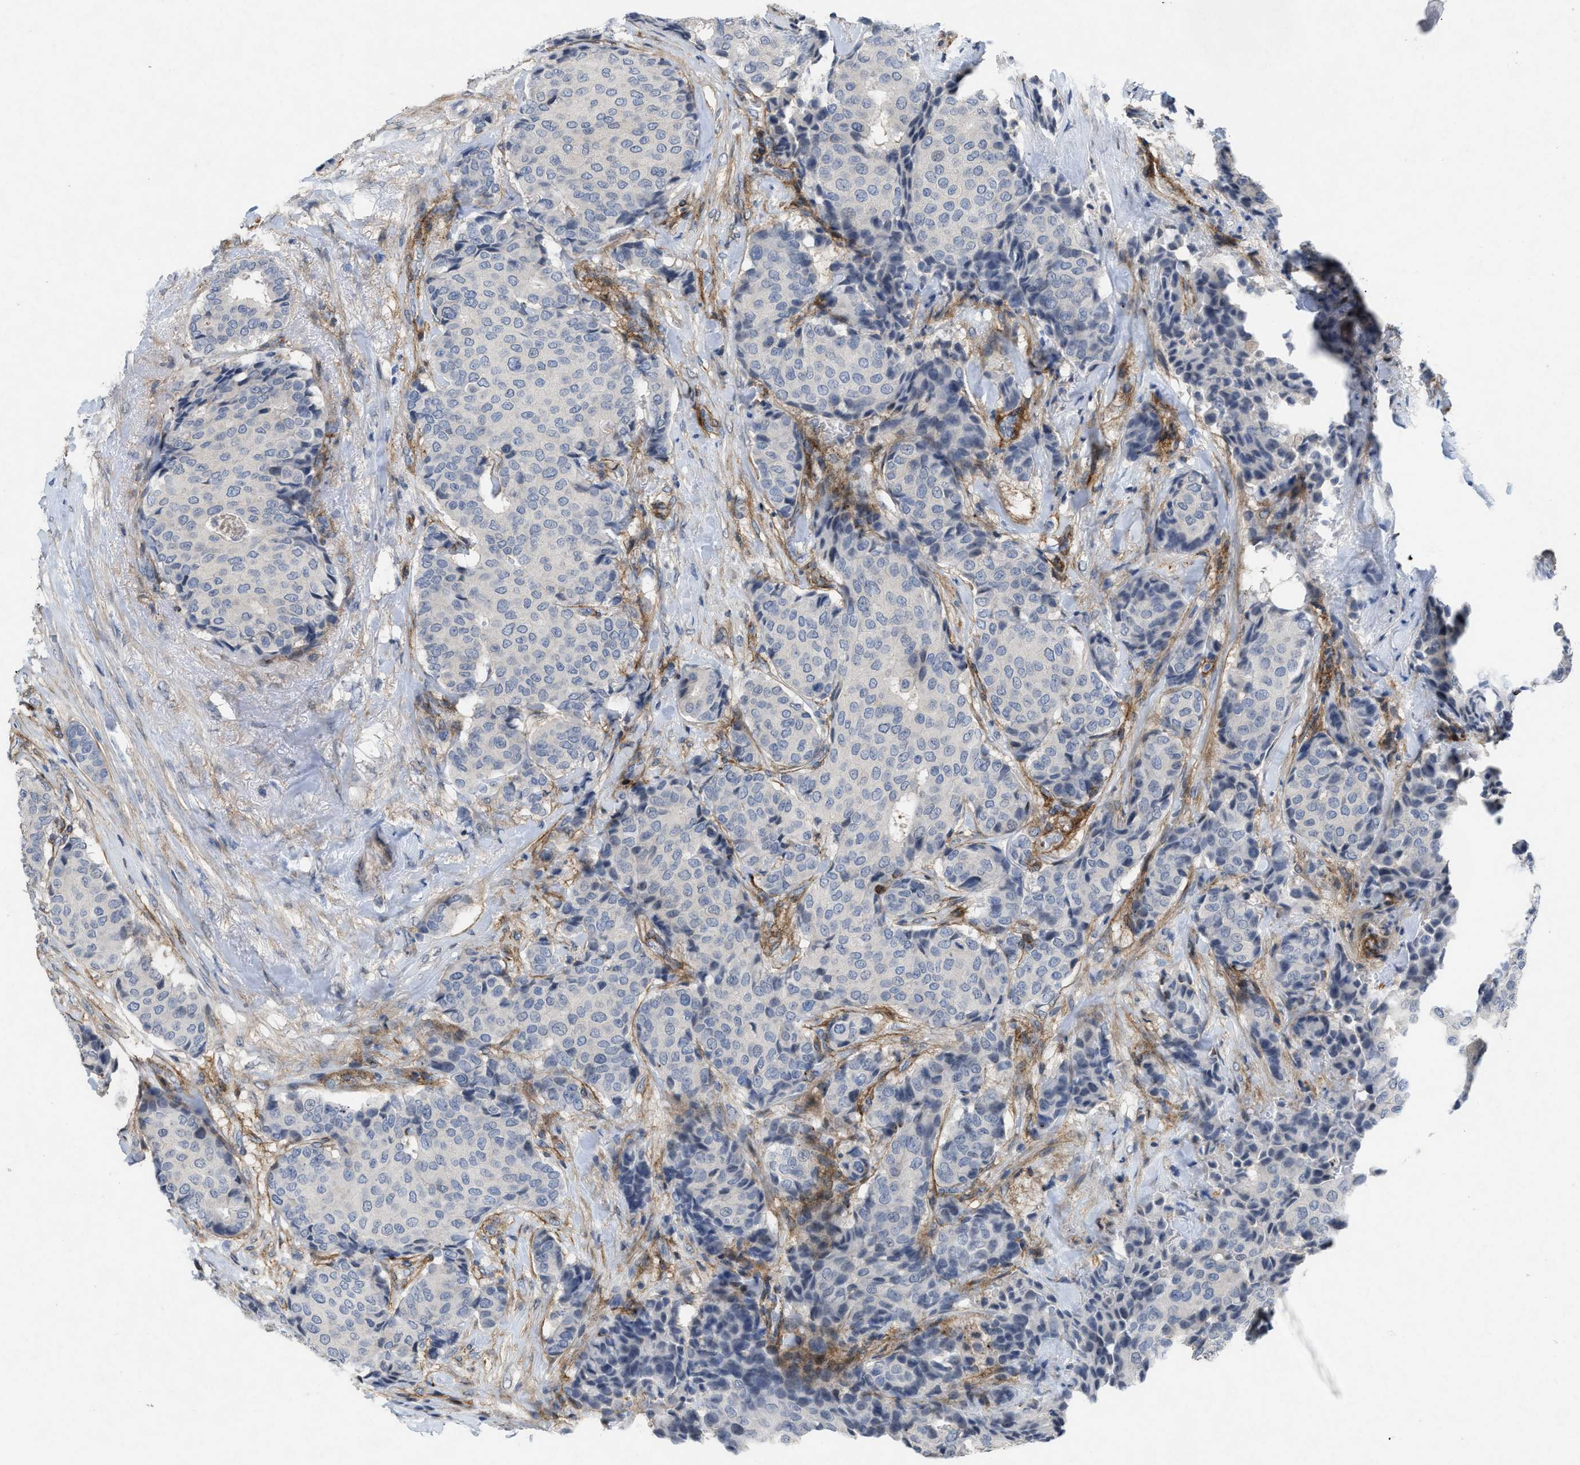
{"staining": {"intensity": "negative", "quantity": "none", "location": "none"}, "tissue": "breast cancer", "cell_type": "Tumor cells", "image_type": "cancer", "snomed": [{"axis": "morphology", "description": "Duct carcinoma"}, {"axis": "topography", "description": "Breast"}], "caption": "An image of intraductal carcinoma (breast) stained for a protein reveals no brown staining in tumor cells.", "gene": "PDGFRA", "patient": {"sex": "female", "age": 75}}